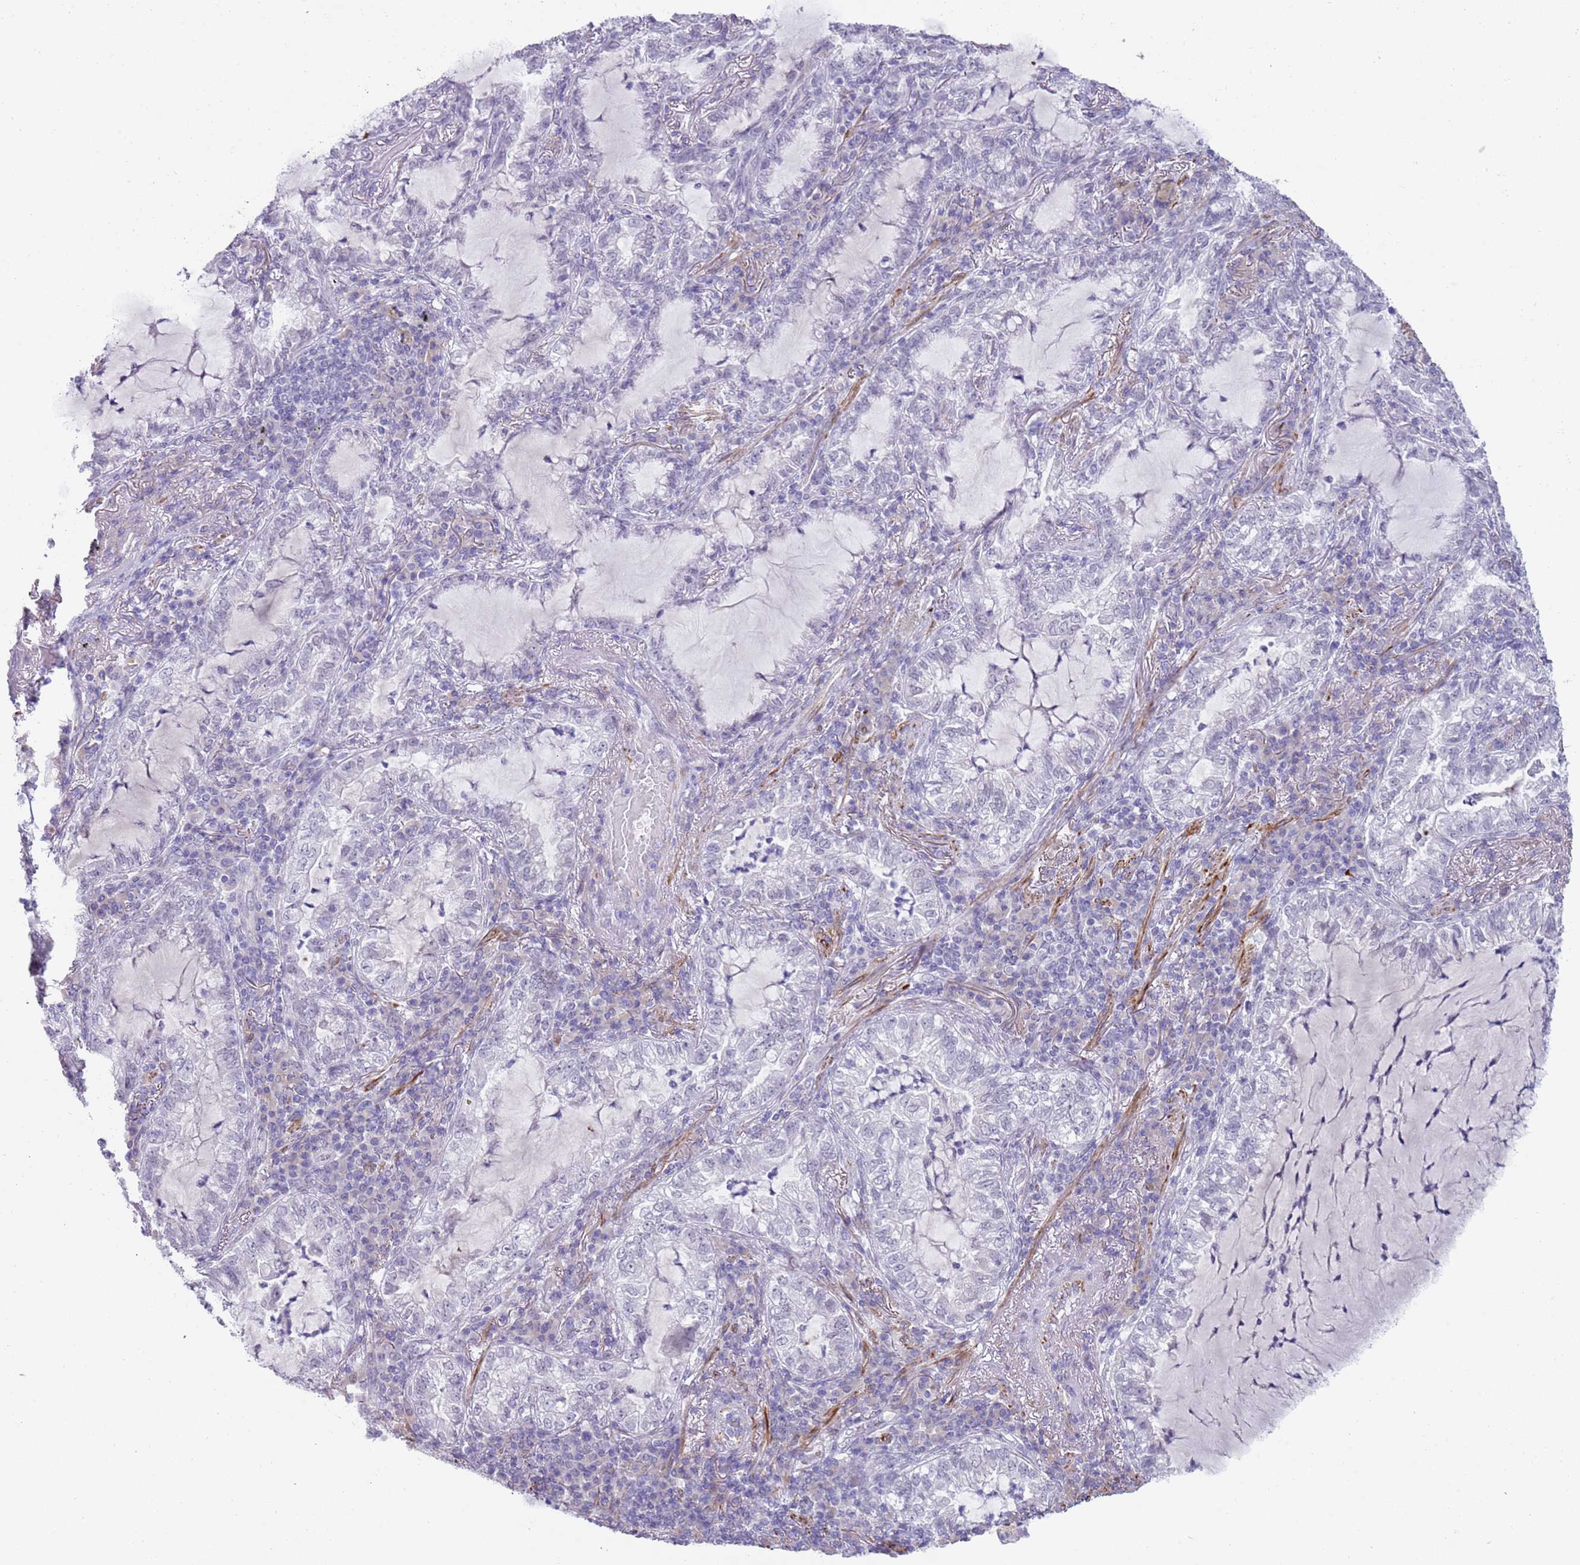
{"staining": {"intensity": "negative", "quantity": "none", "location": "none"}, "tissue": "lung cancer", "cell_type": "Tumor cells", "image_type": "cancer", "snomed": [{"axis": "morphology", "description": "Adenocarcinoma, NOS"}, {"axis": "topography", "description": "Lung"}], "caption": "There is no significant positivity in tumor cells of lung cancer.", "gene": "NBPF3", "patient": {"sex": "female", "age": 73}}